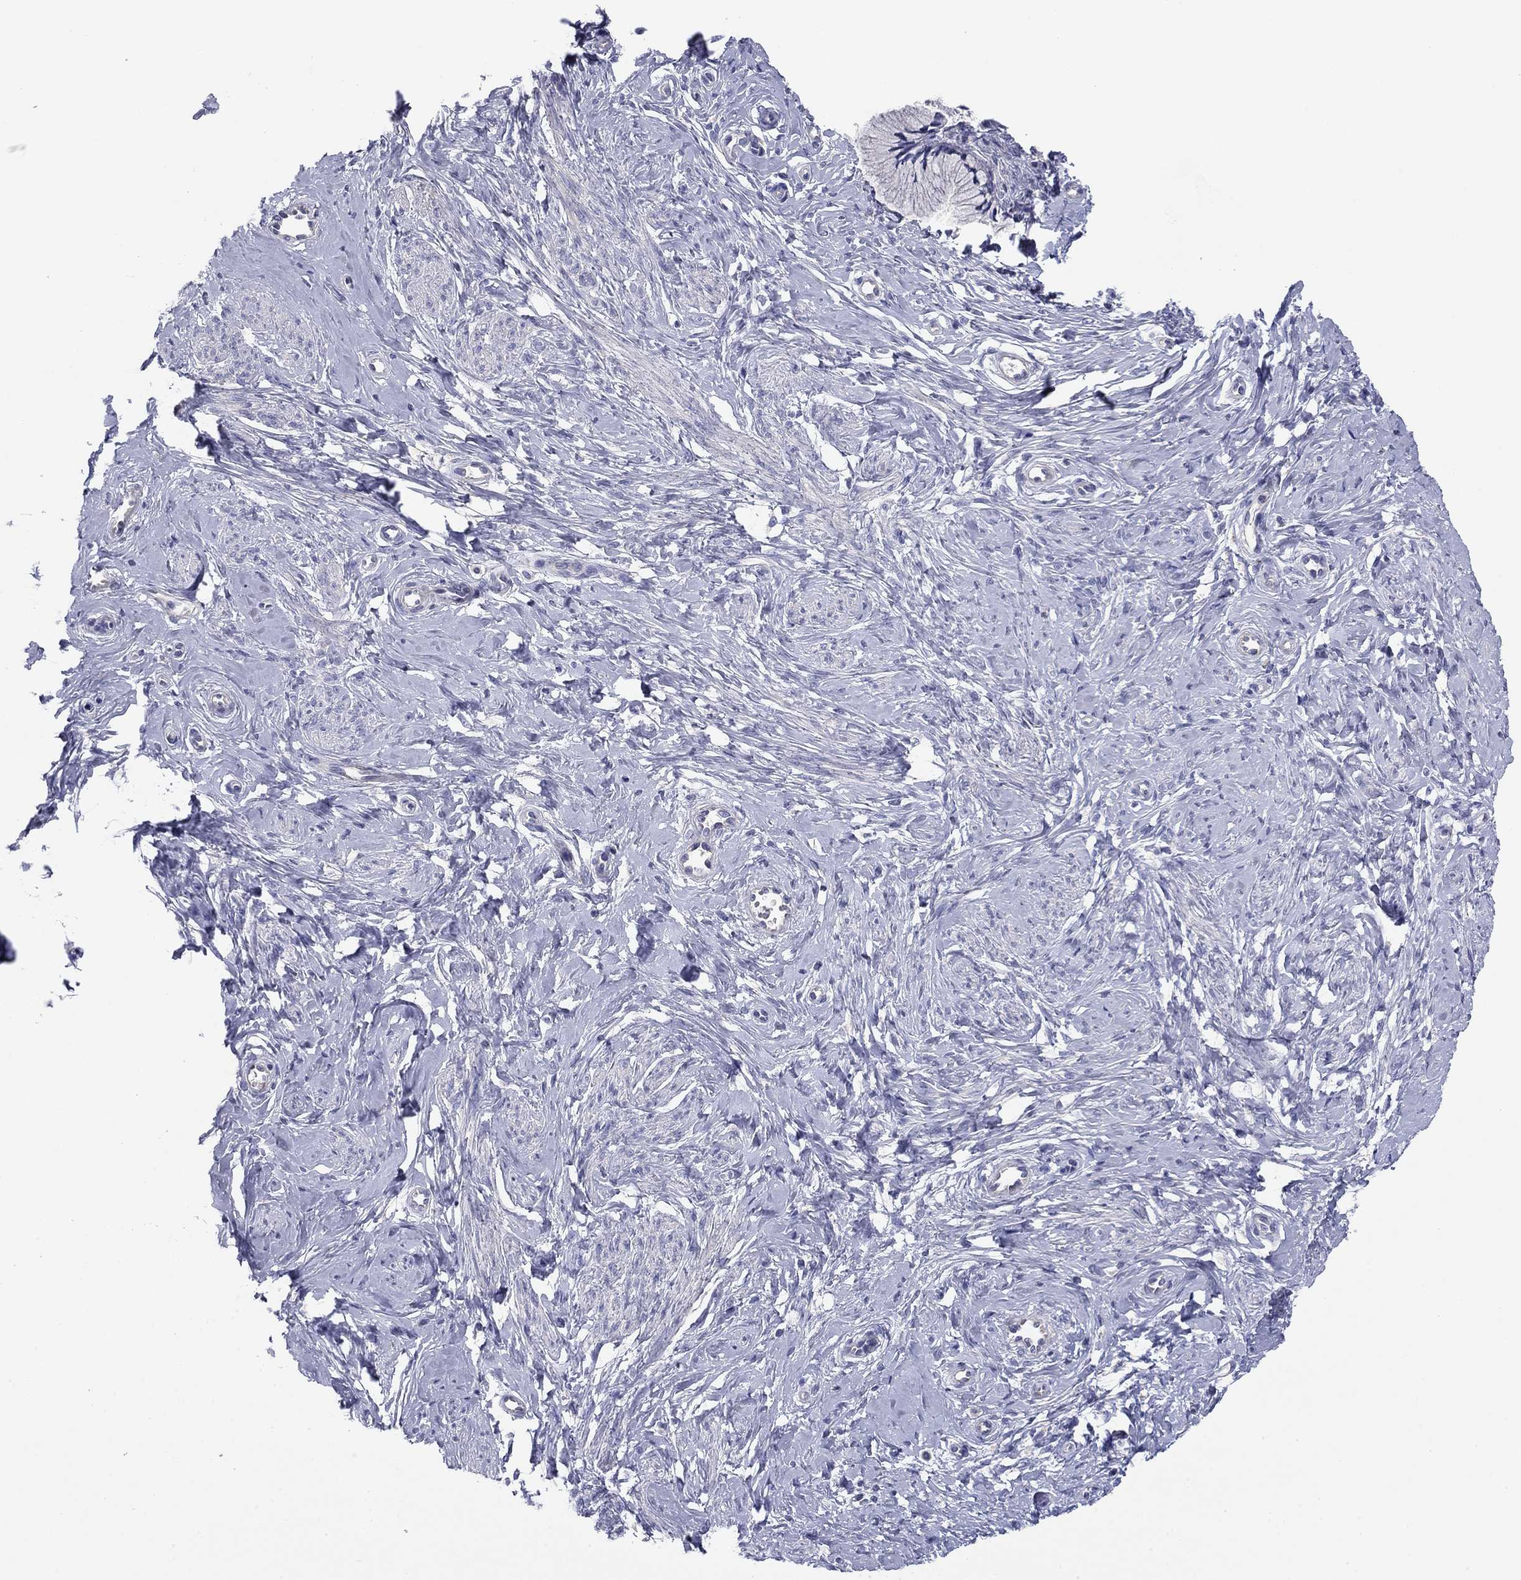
{"staining": {"intensity": "negative", "quantity": "none", "location": "none"}, "tissue": "cervix", "cell_type": "Glandular cells", "image_type": "normal", "snomed": [{"axis": "morphology", "description": "Normal tissue, NOS"}, {"axis": "topography", "description": "Cervix"}], "caption": "The immunohistochemistry (IHC) photomicrograph has no significant expression in glandular cells of cervix.", "gene": "SEPTIN3", "patient": {"sex": "female", "age": 37}}